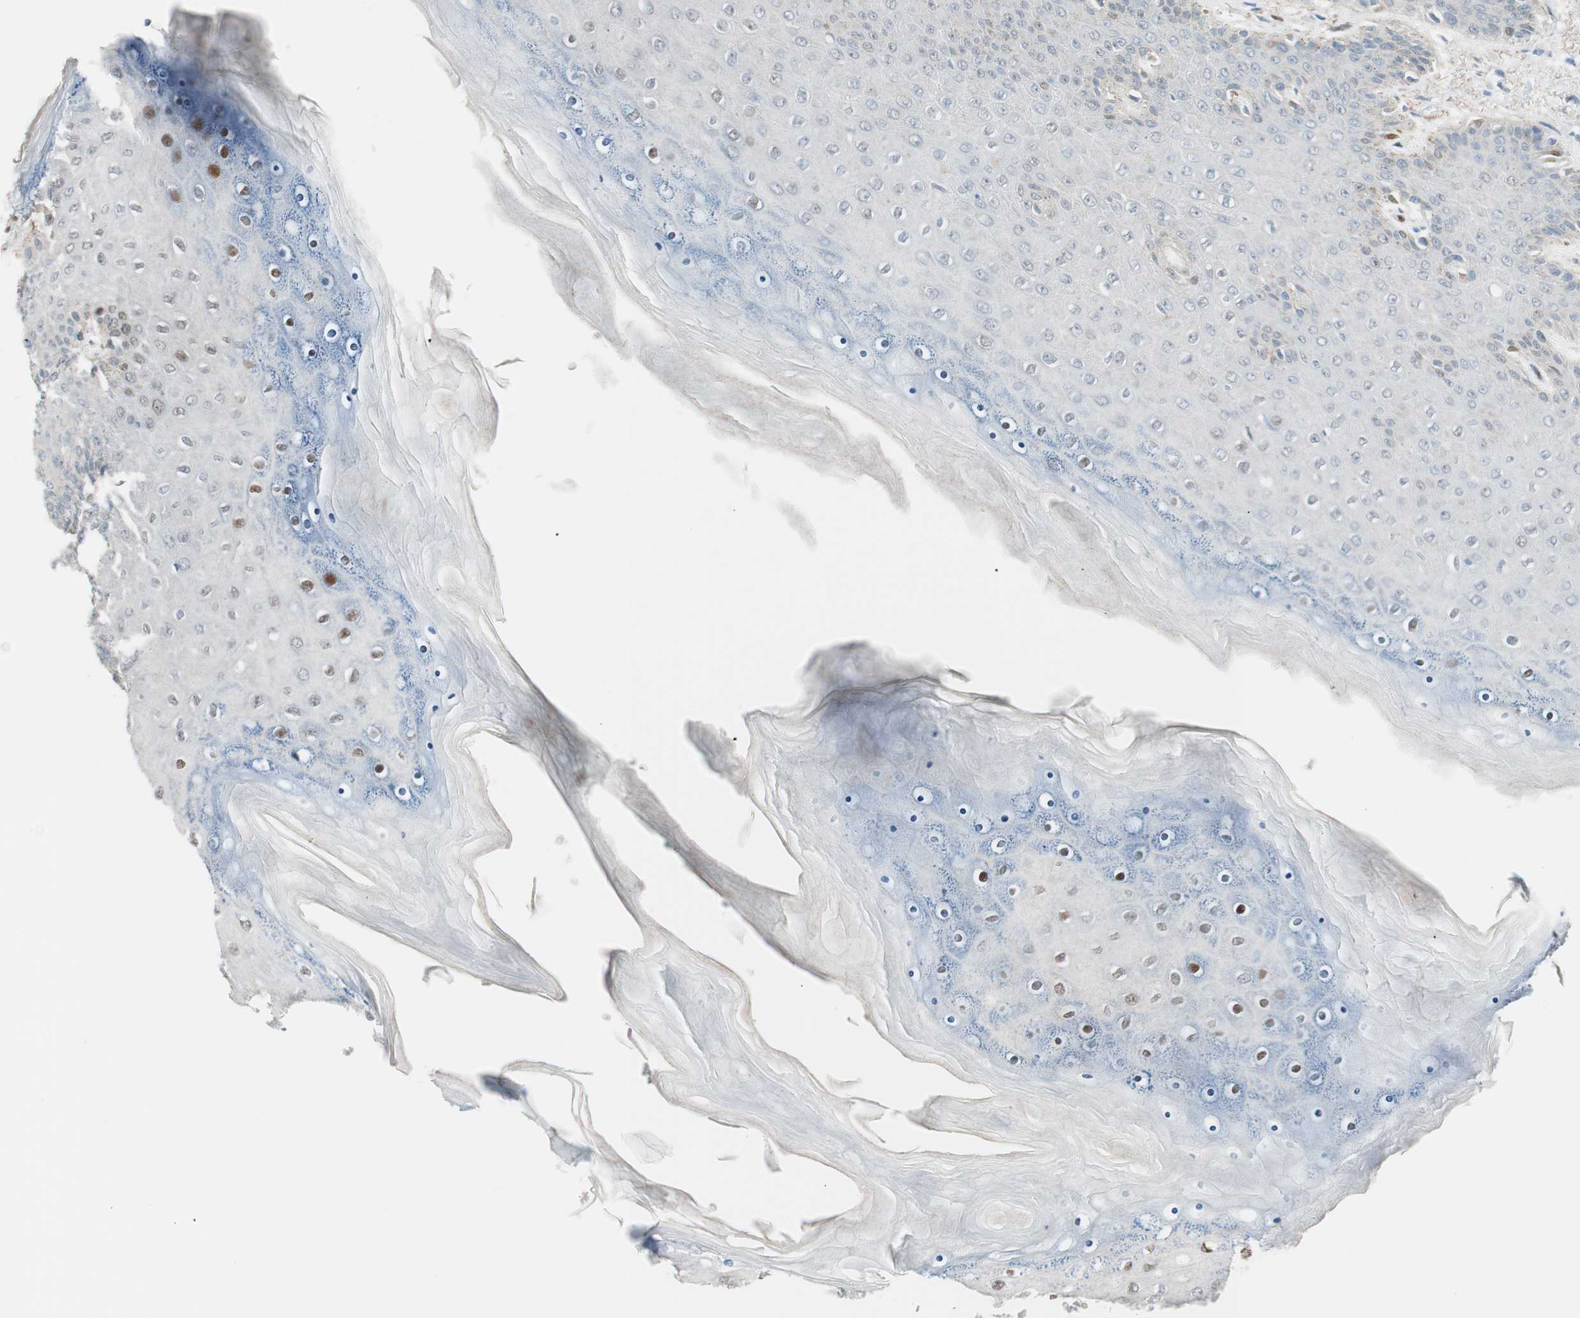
{"staining": {"intensity": "weak", "quantity": "<25%", "location": "nuclear"}, "tissue": "skin", "cell_type": "Epidermal cells", "image_type": "normal", "snomed": [{"axis": "morphology", "description": "Normal tissue, NOS"}, {"axis": "topography", "description": "Anal"}], "caption": "Skin stained for a protein using immunohistochemistry (IHC) reveals no expression epidermal cells.", "gene": "FOSL1", "patient": {"sex": "female", "age": 46}}